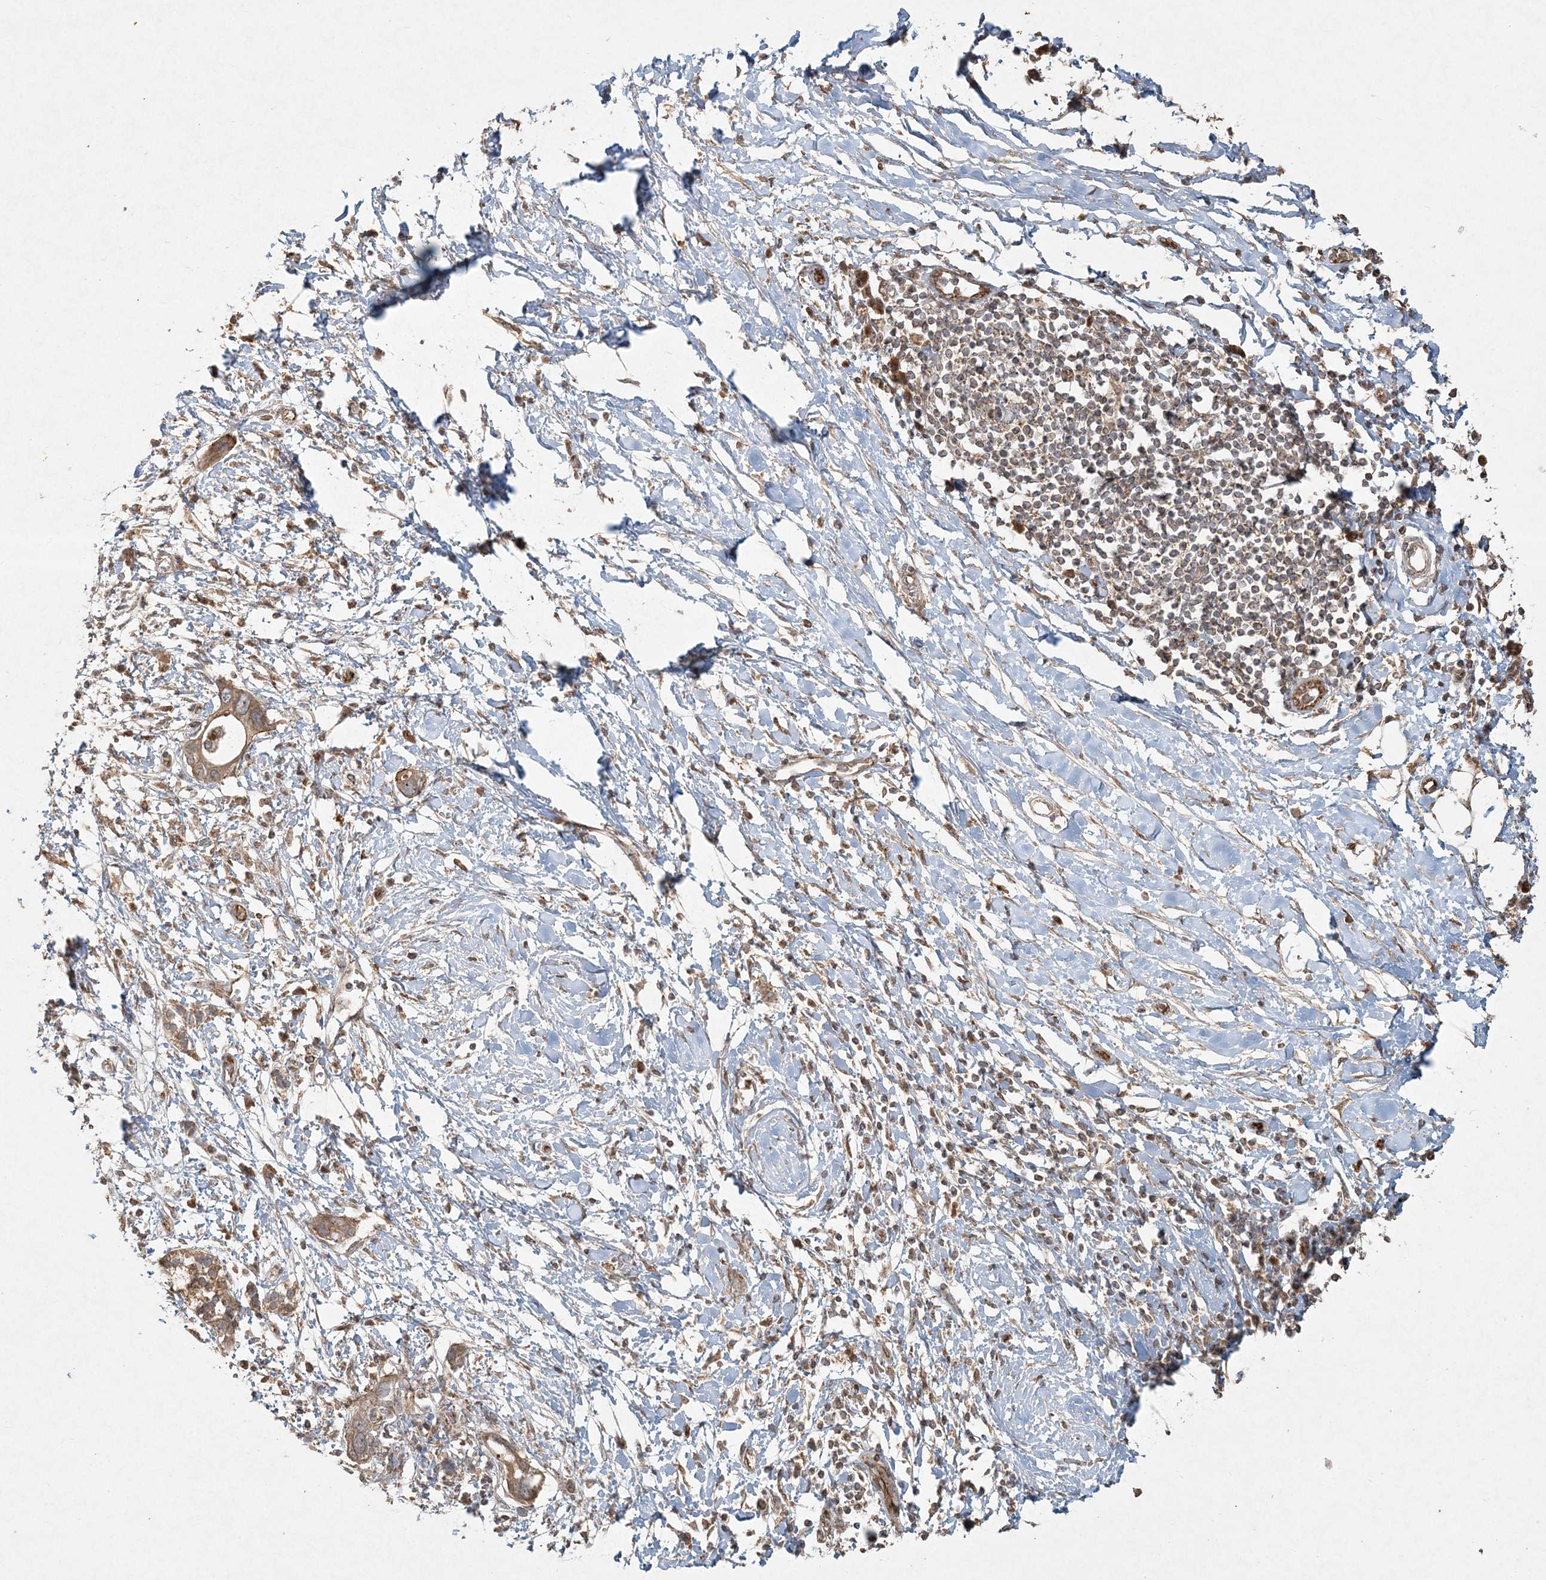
{"staining": {"intensity": "moderate", "quantity": ">75%", "location": "cytoplasmic/membranous"}, "tissue": "pancreatic cancer", "cell_type": "Tumor cells", "image_type": "cancer", "snomed": [{"axis": "morphology", "description": "Normal tissue, NOS"}, {"axis": "morphology", "description": "Adenocarcinoma, NOS"}, {"axis": "topography", "description": "Pancreas"}, {"axis": "topography", "description": "Peripheral nerve tissue"}], "caption": "Tumor cells exhibit moderate cytoplasmic/membranous positivity in about >75% of cells in pancreatic adenocarcinoma.", "gene": "ANAPC16", "patient": {"sex": "male", "age": 59}}